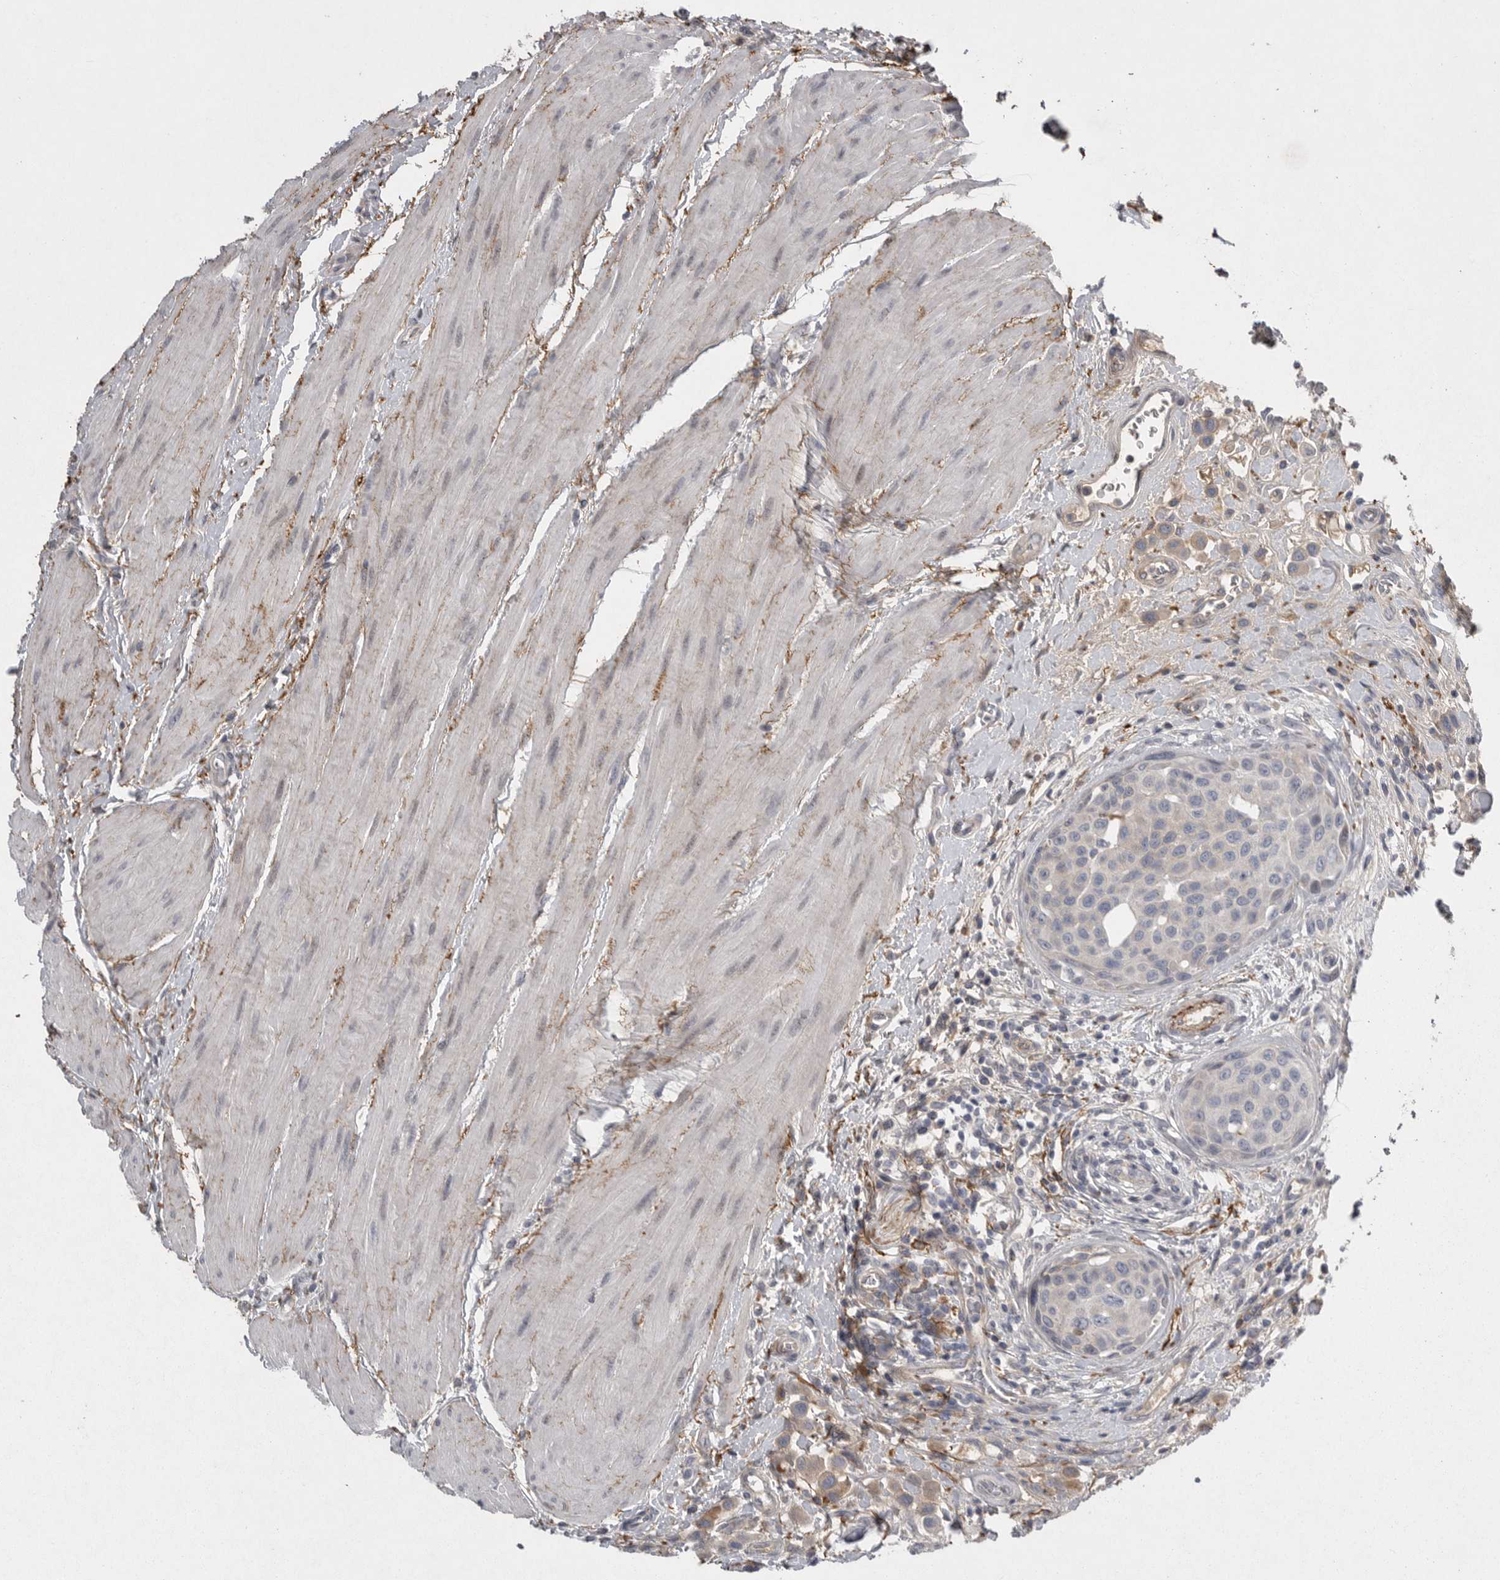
{"staining": {"intensity": "negative", "quantity": "none", "location": "none"}, "tissue": "urothelial cancer", "cell_type": "Tumor cells", "image_type": "cancer", "snomed": [{"axis": "morphology", "description": "Urothelial carcinoma, High grade"}, {"axis": "topography", "description": "Urinary bladder"}], "caption": "There is no significant expression in tumor cells of urothelial carcinoma (high-grade).", "gene": "CRP", "patient": {"sex": "male", "age": 50}}